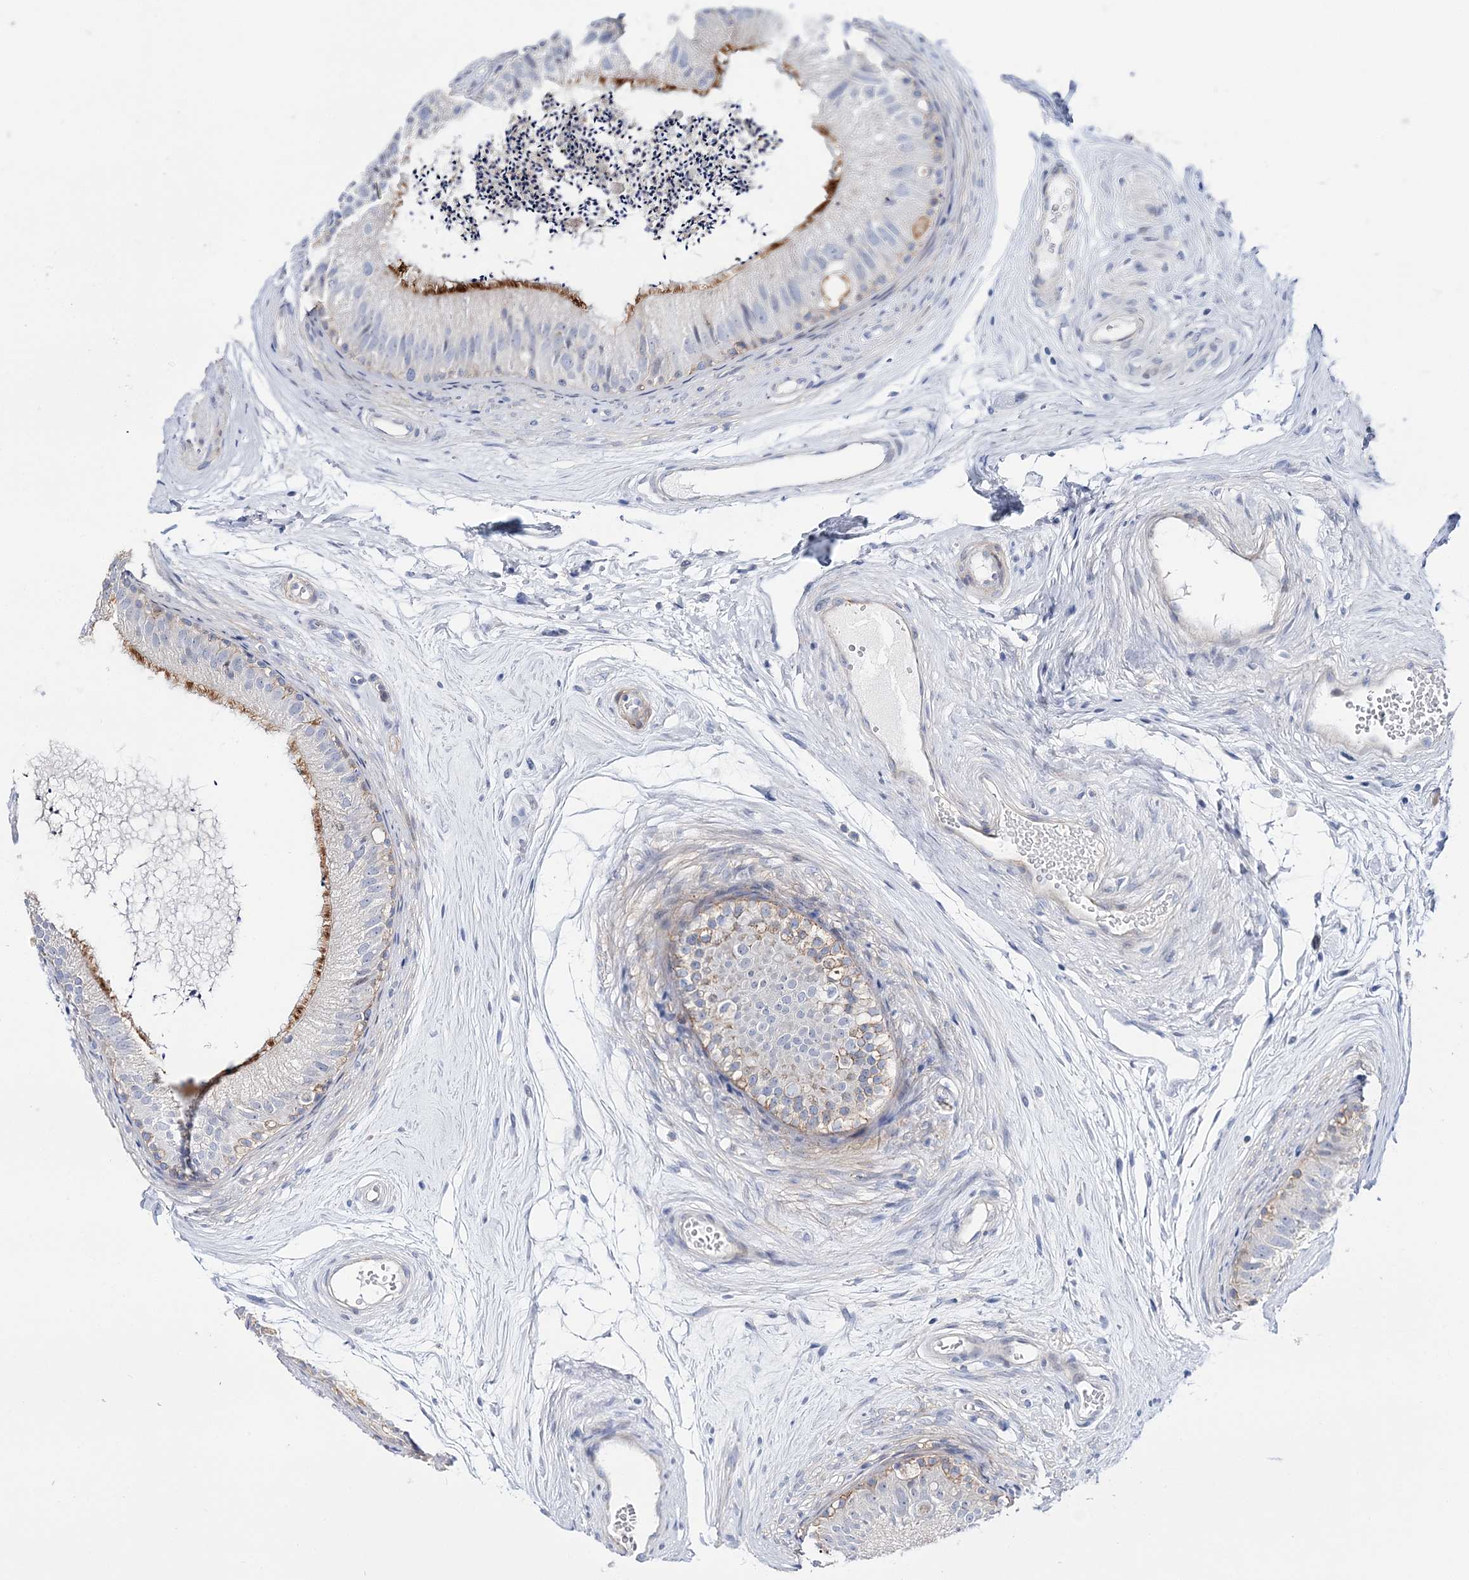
{"staining": {"intensity": "moderate", "quantity": ">75%", "location": "cytoplasmic/membranous"}, "tissue": "epididymis", "cell_type": "Glandular cells", "image_type": "normal", "snomed": [{"axis": "morphology", "description": "Normal tissue, NOS"}, {"axis": "topography", "description": "Epididymis"}], "caption": "Approximately >75% of glandular cells in normal human epididymis show moderate cytoplasmic/membranous protein expression as visualized by brown immunohistochemical staining.", "gene": "ANO1", "patient": {"sex": "male", "age": 56}}